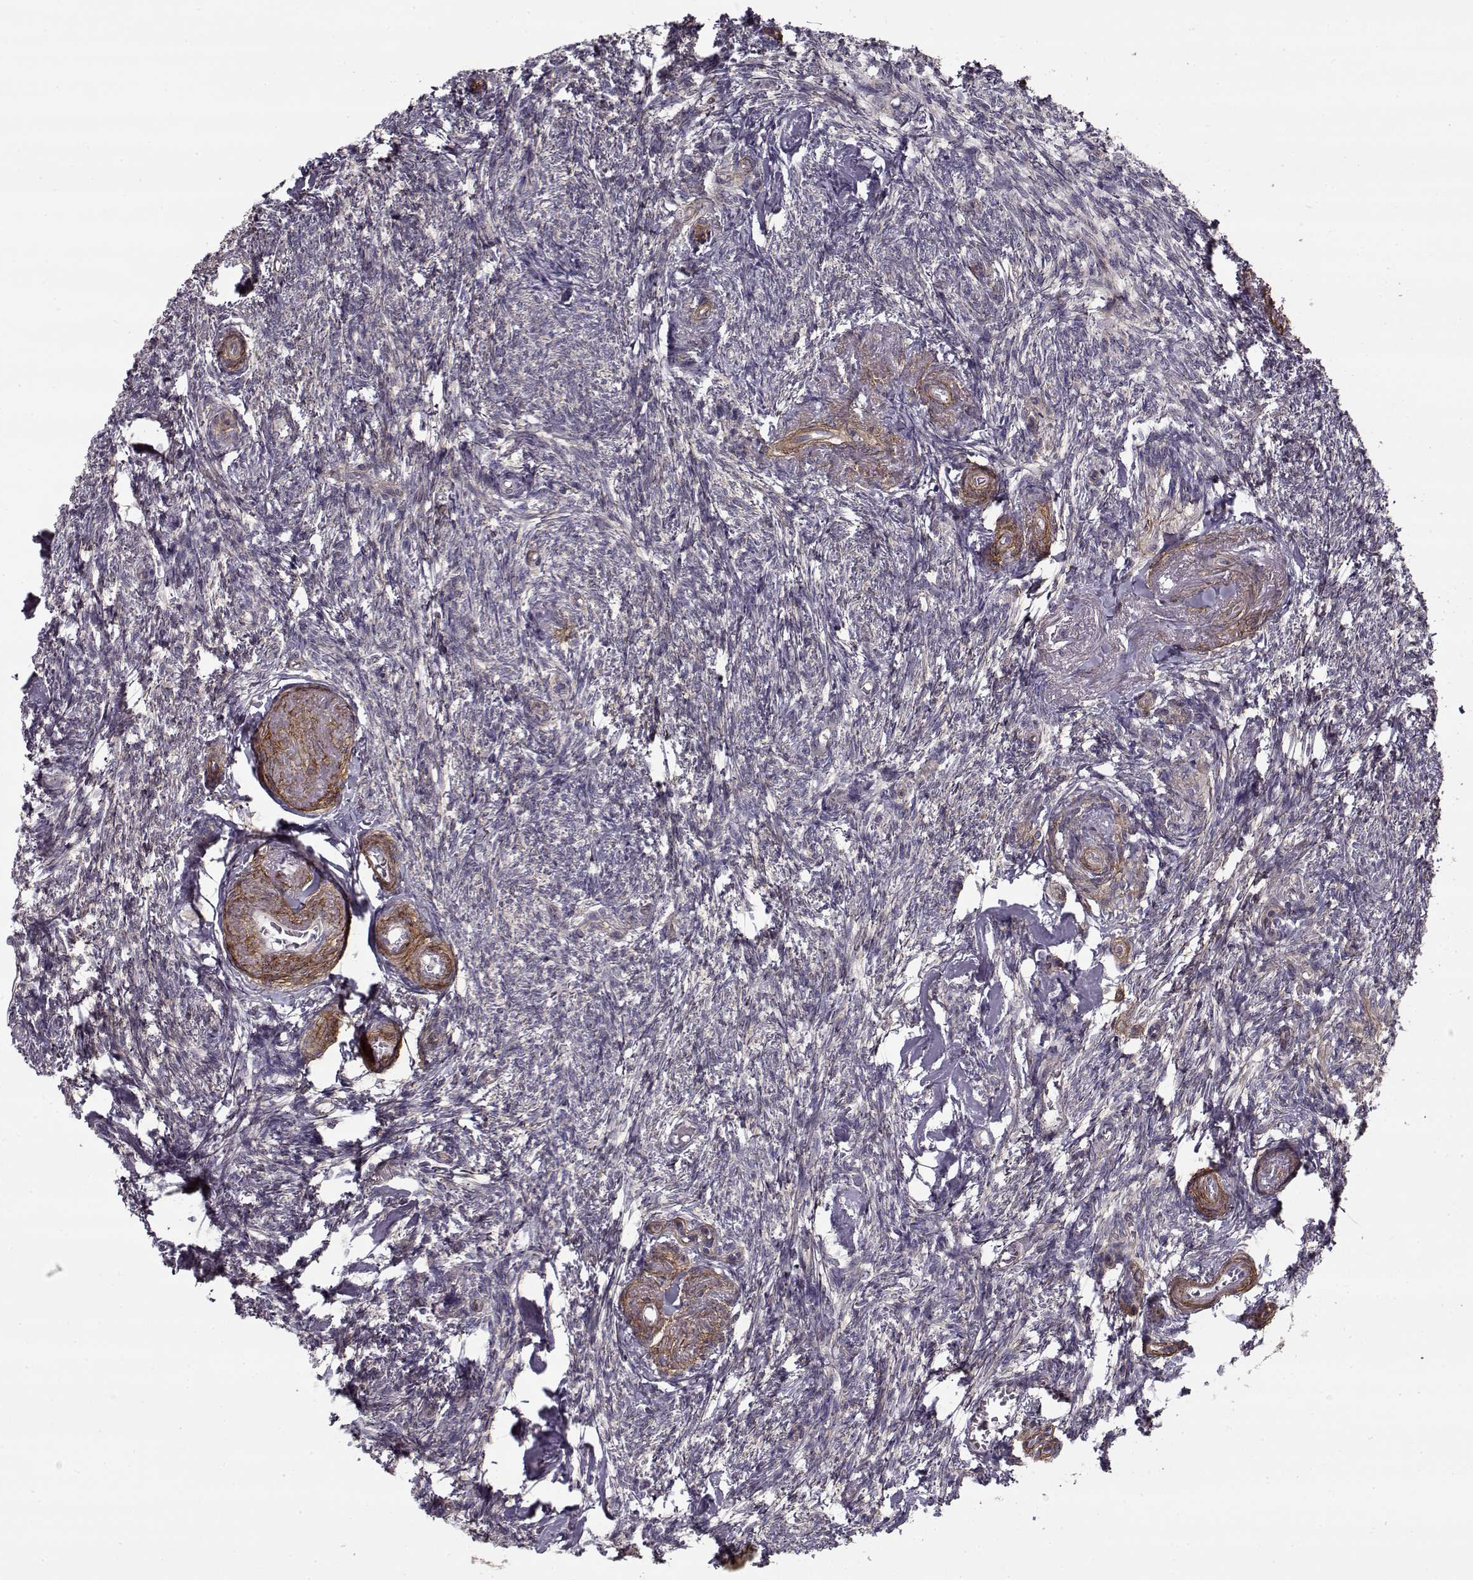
{"staining": {"intensity": "negative", "quantity": "none", "location": "none"}, "tissue": "ovary", "cell_type": "Follicle cells", "image_type": "normal", "snomed": [{"axis": "morphology", "description": "Normal tissue, NOS"}, {"axis": "topography", "description": "Ovary"}], "caption": "The micrograph reveals no staining of follicle cells in unremarkable ovary.", "gene": "LAMB2", "patient": {"sex": "female", "age": 72}}